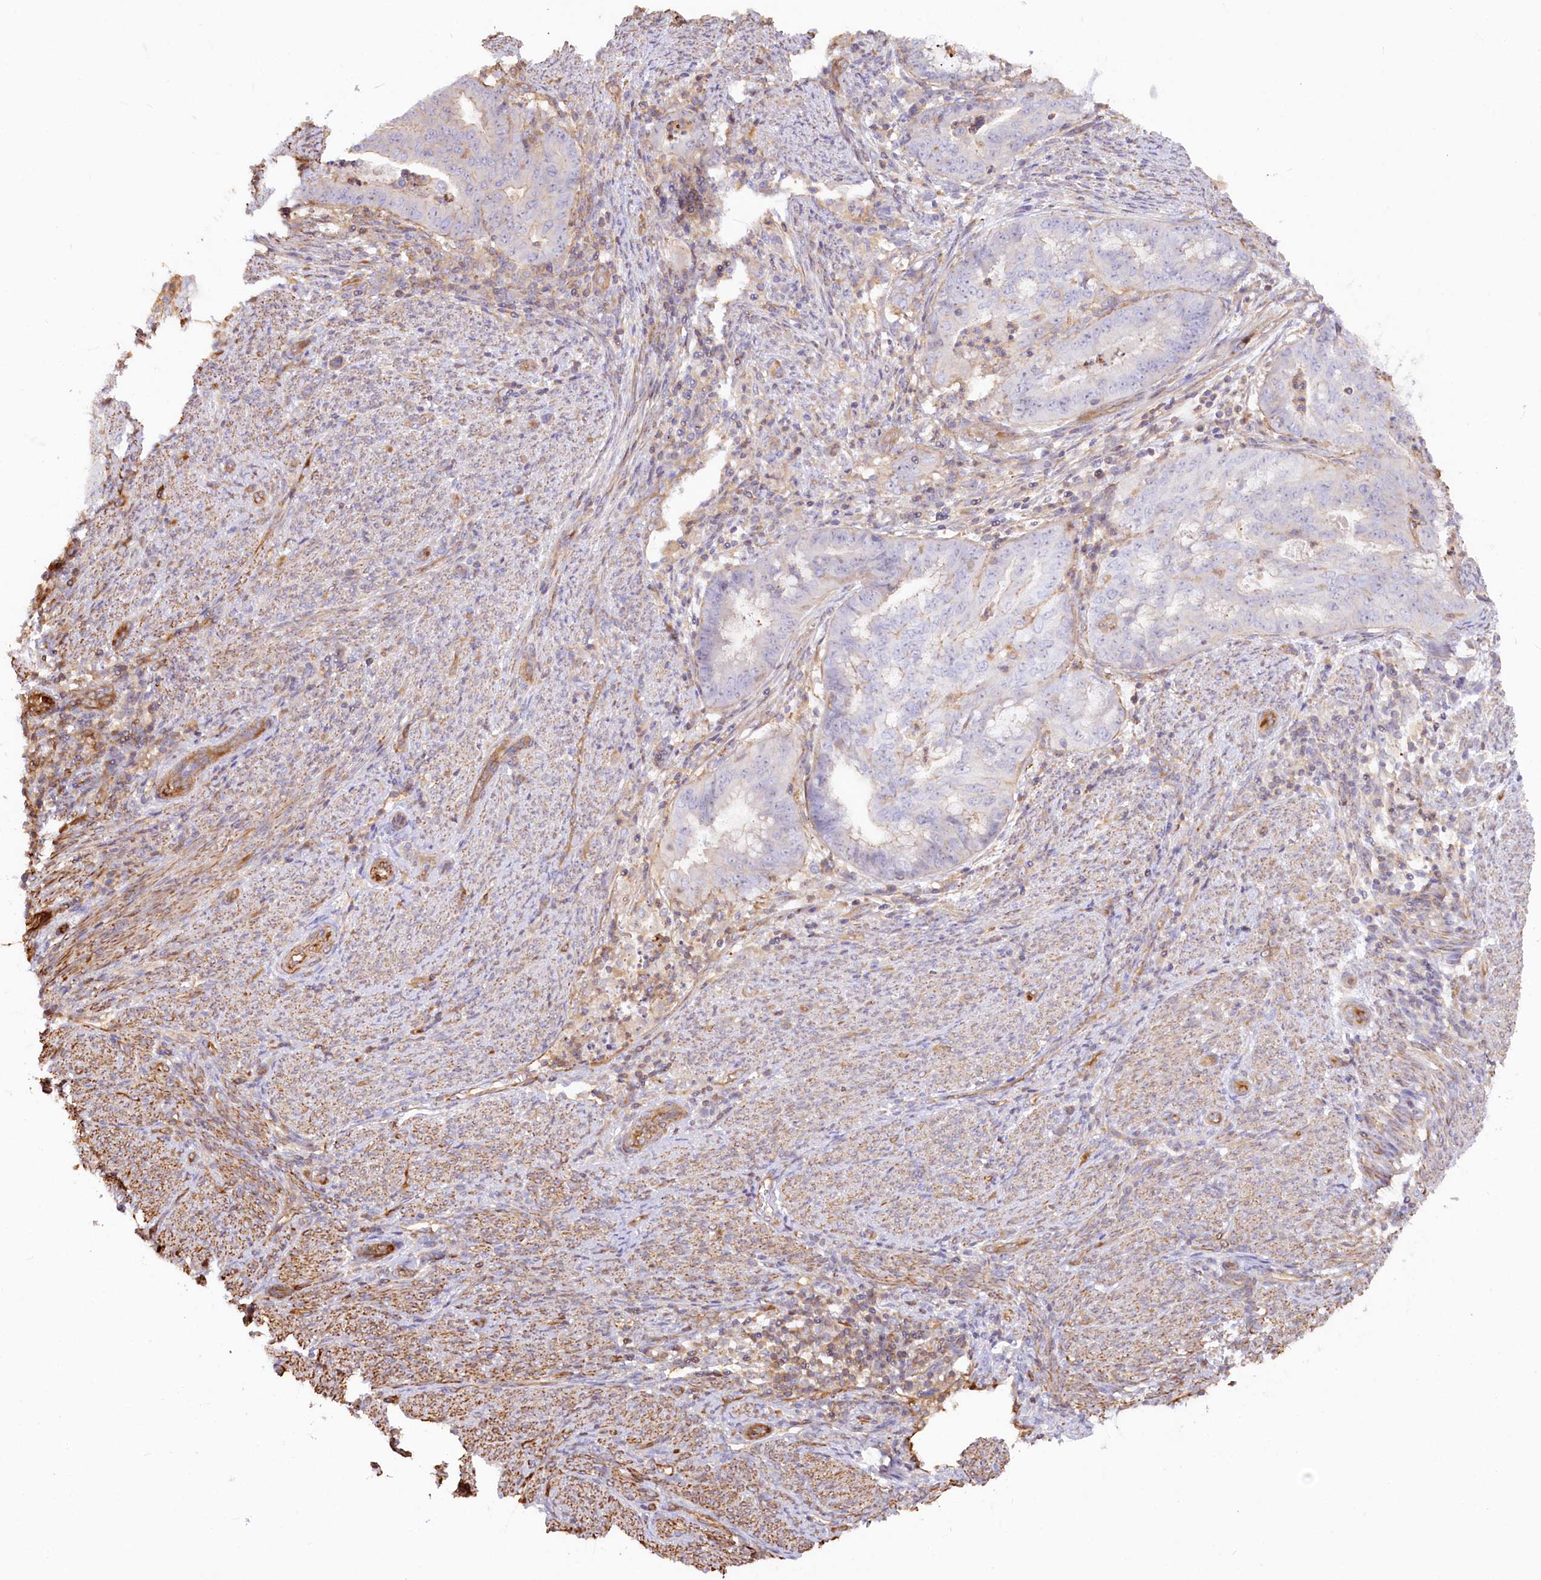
{"staining": {"intensity": "moderate", "quantity": "<25%", "location": "cytoplasmic/membranous"}, "tissue": "endometrial cancer", "cell_type": "Tumor cells", "image_type": "cancer", "snomed": [{"axis": "morphology", "description": "Adenocarcinoma, NOS"}, {"axis": "topography", "description": "Endometrium"}], "caption": "Adenocarcinoma (endometrial) stained for a protein shows moderate cytoplasmic/membranous positivity in tumor cells. (brown staining indicates protein expression, while blue staining denotes nuclei).", "gene": "WDR36", "patient": {"sex": "female", "age": 79}}